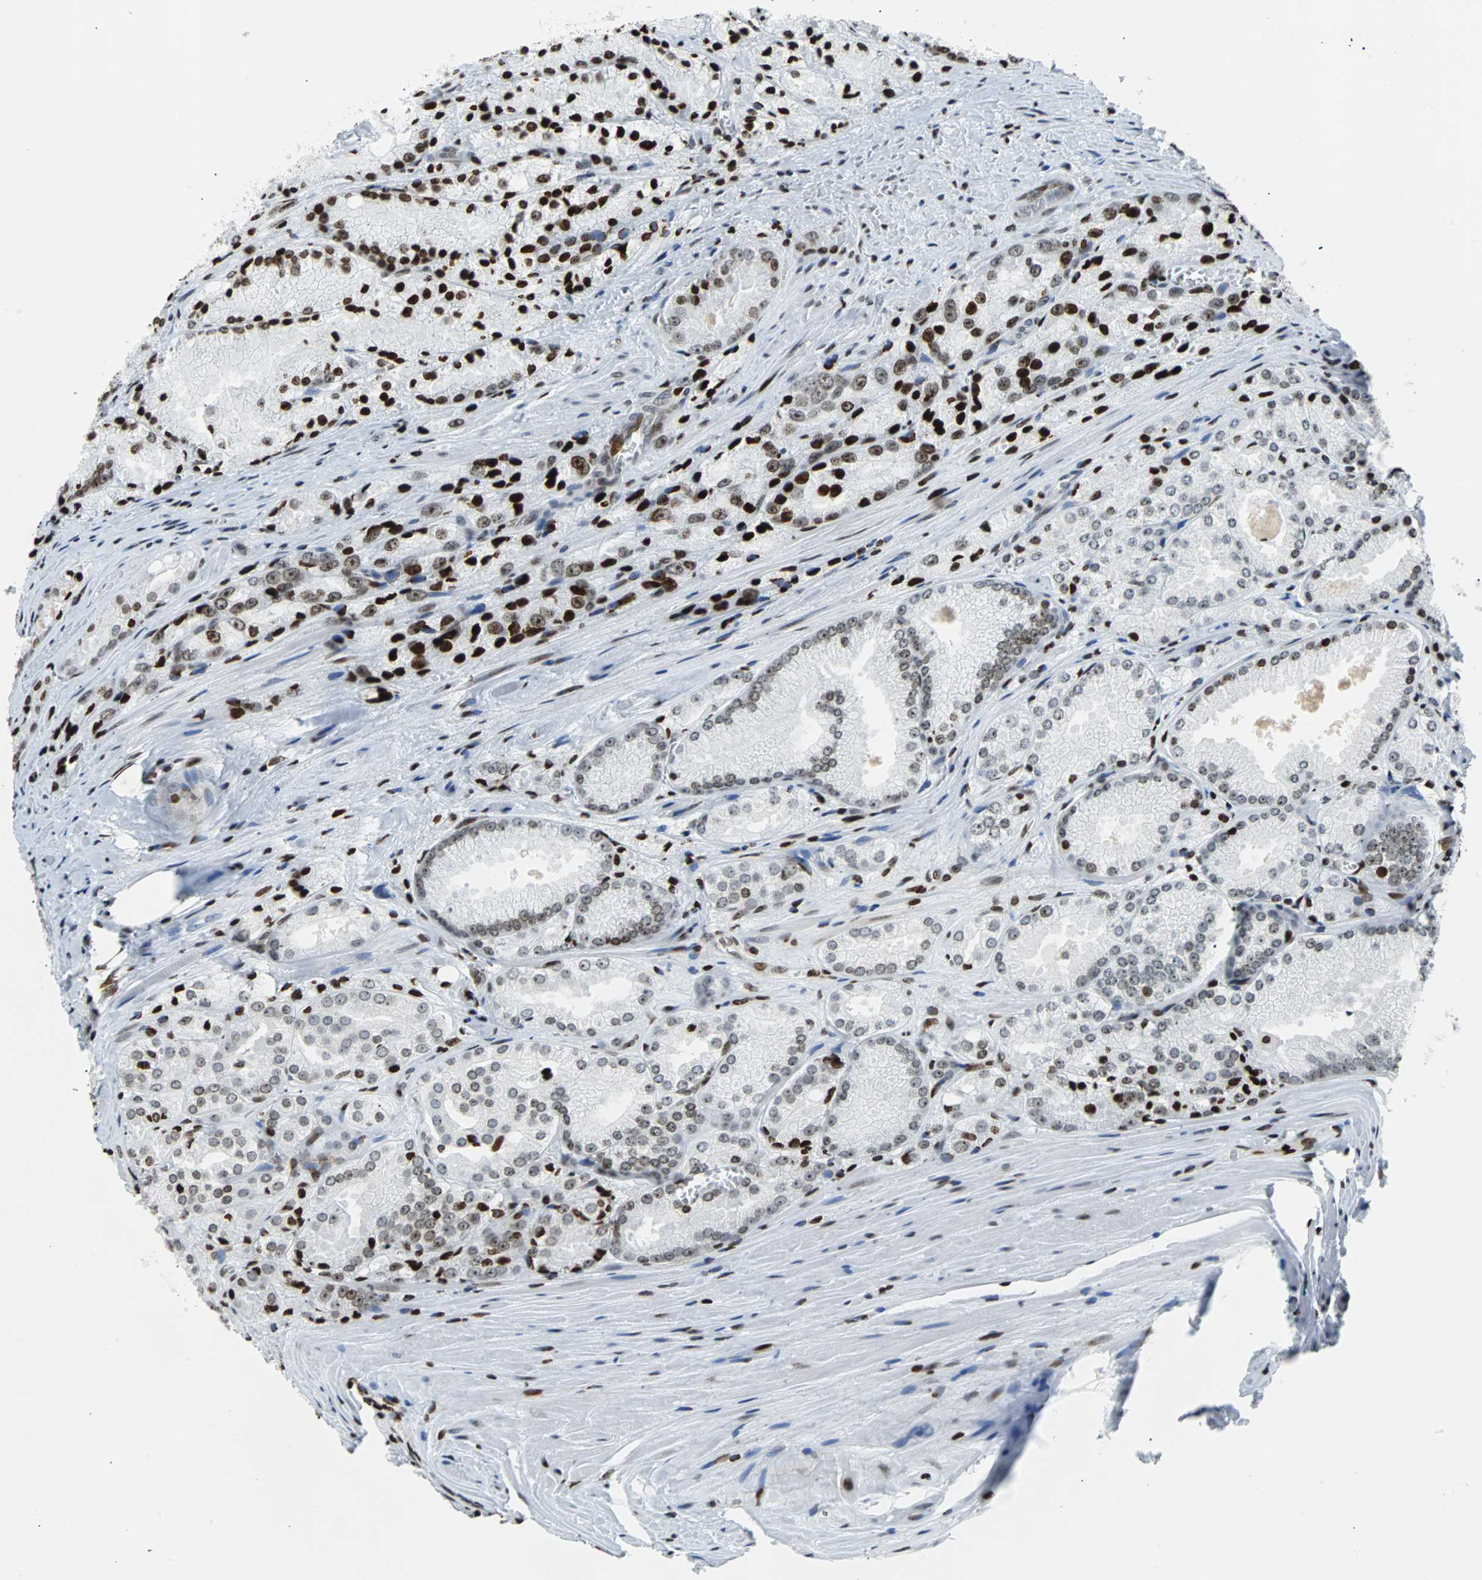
{"staining": {"intensity": "strong", "quantity": "25%-75%", "location": "nuclear"}, "tissue": "prostate cancer", "cell_type": "Tumor cells", "image_type": "cancer", "snomed": [{"axis": "morphology", "description": "Adenocarcinoma, Low grade"}, {"axis": "topography", "description": "Prostate"}], "caption": "About 25%-75% of tumor cells in human prostate cancer exhibit strong nuclear protein positivity as visualized by brown immunohistochemical staining.", "gene": "ZNF131", "patient": {"sex": "male", "age": 64}}